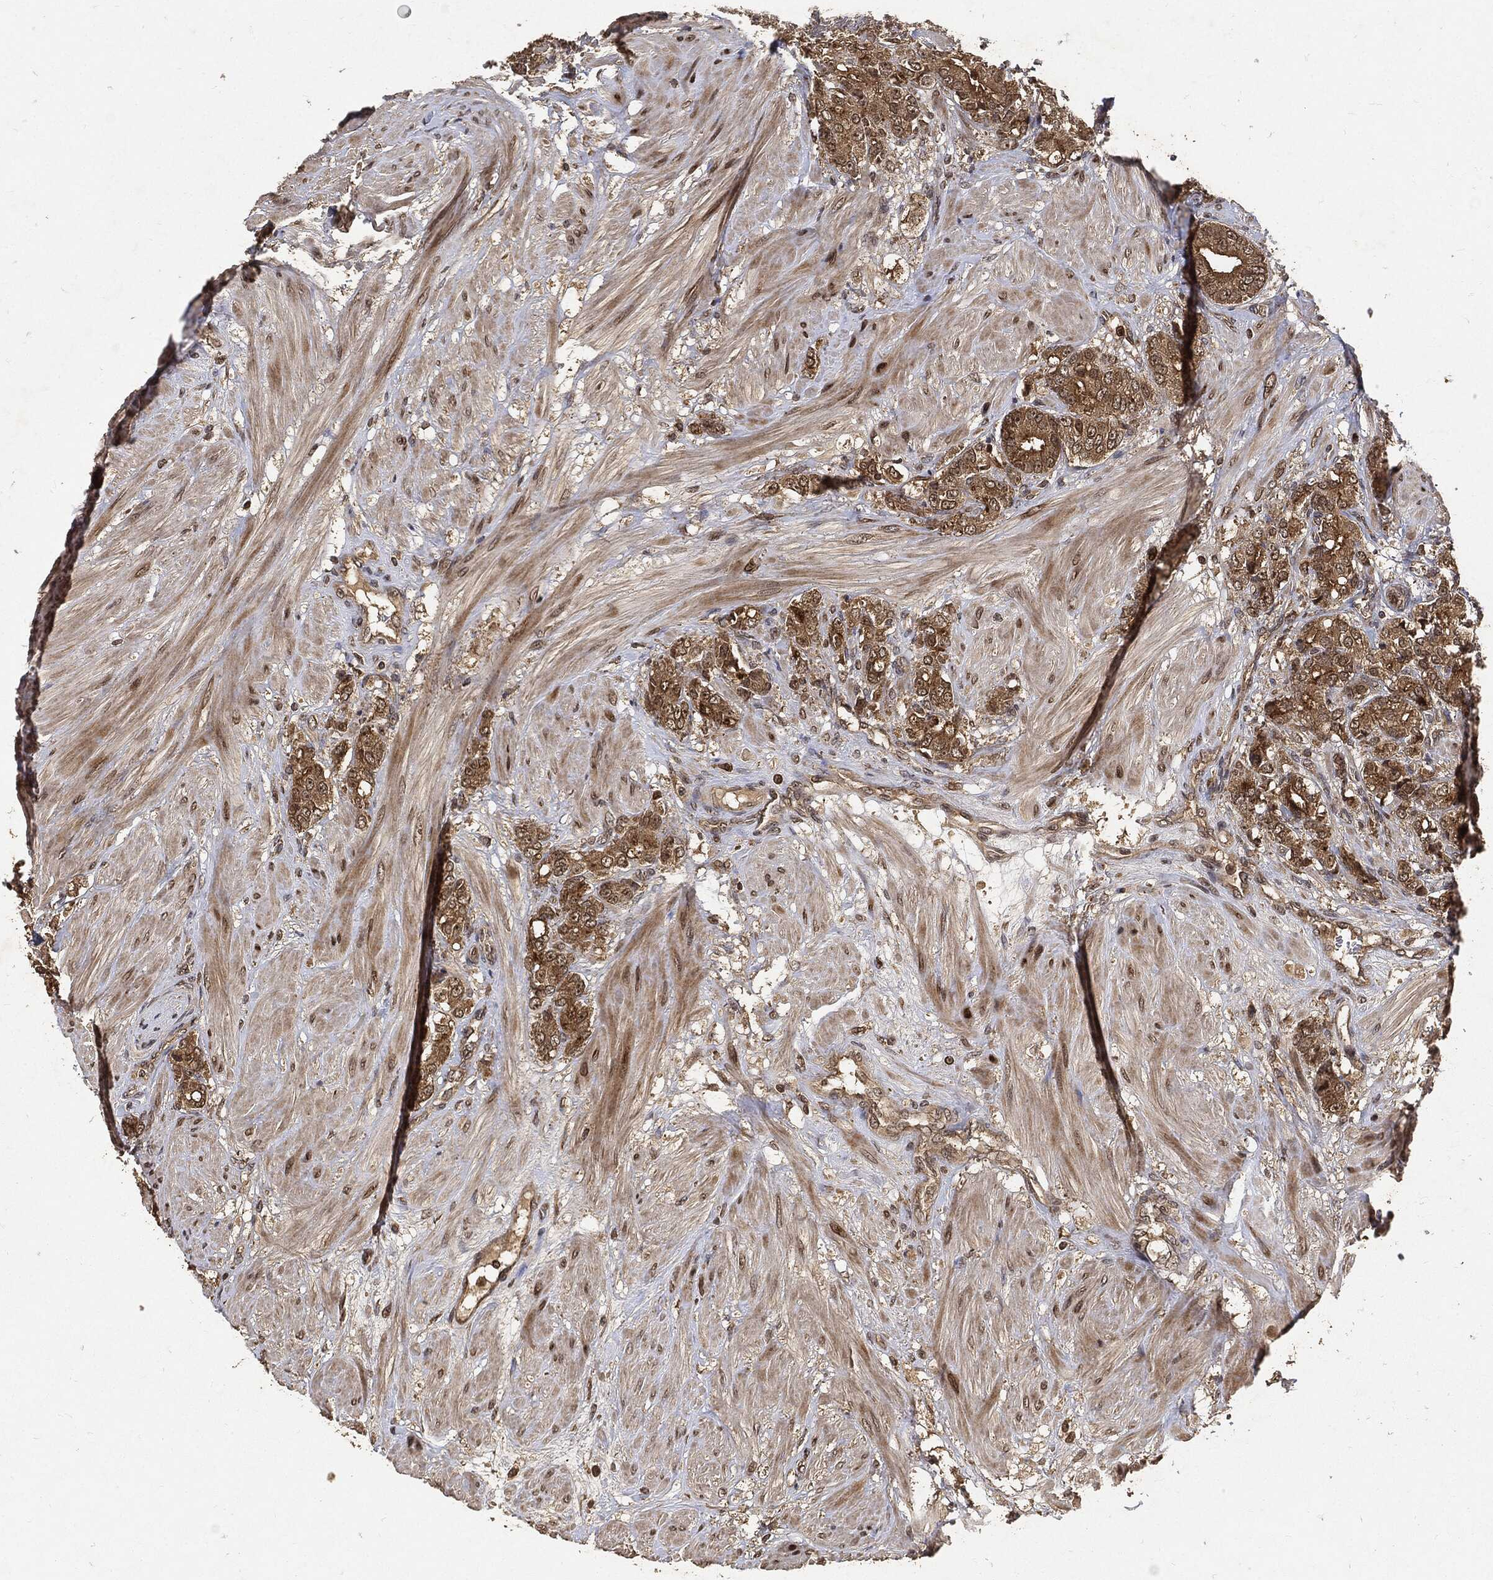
{"staining": {"intensity": "strong", "quantity": ">75%", "location": "cytoplasmic/membranous"}, "tissue": "prostate cancer", "cell_type": "Tumor cells", "image_type": "cancer", "snomed": [{"axis": "morphology", "description": "Adenocarcinoma, NOS"}, {"axis": "topography", "description": "Prostate and seminal vesicle, NOS"}, {"axis": "topography", "description": "Prostate"}], "caption": "Approximately >75% of tumor cells in prostate cancer (adenocarcinoma) exhibit strong cytoplasmic/membranous protein expression as visualized by brown immunohistochemical staining.", "gene": "ZNF226", "patient": {"sex": "male", "age": 67}}